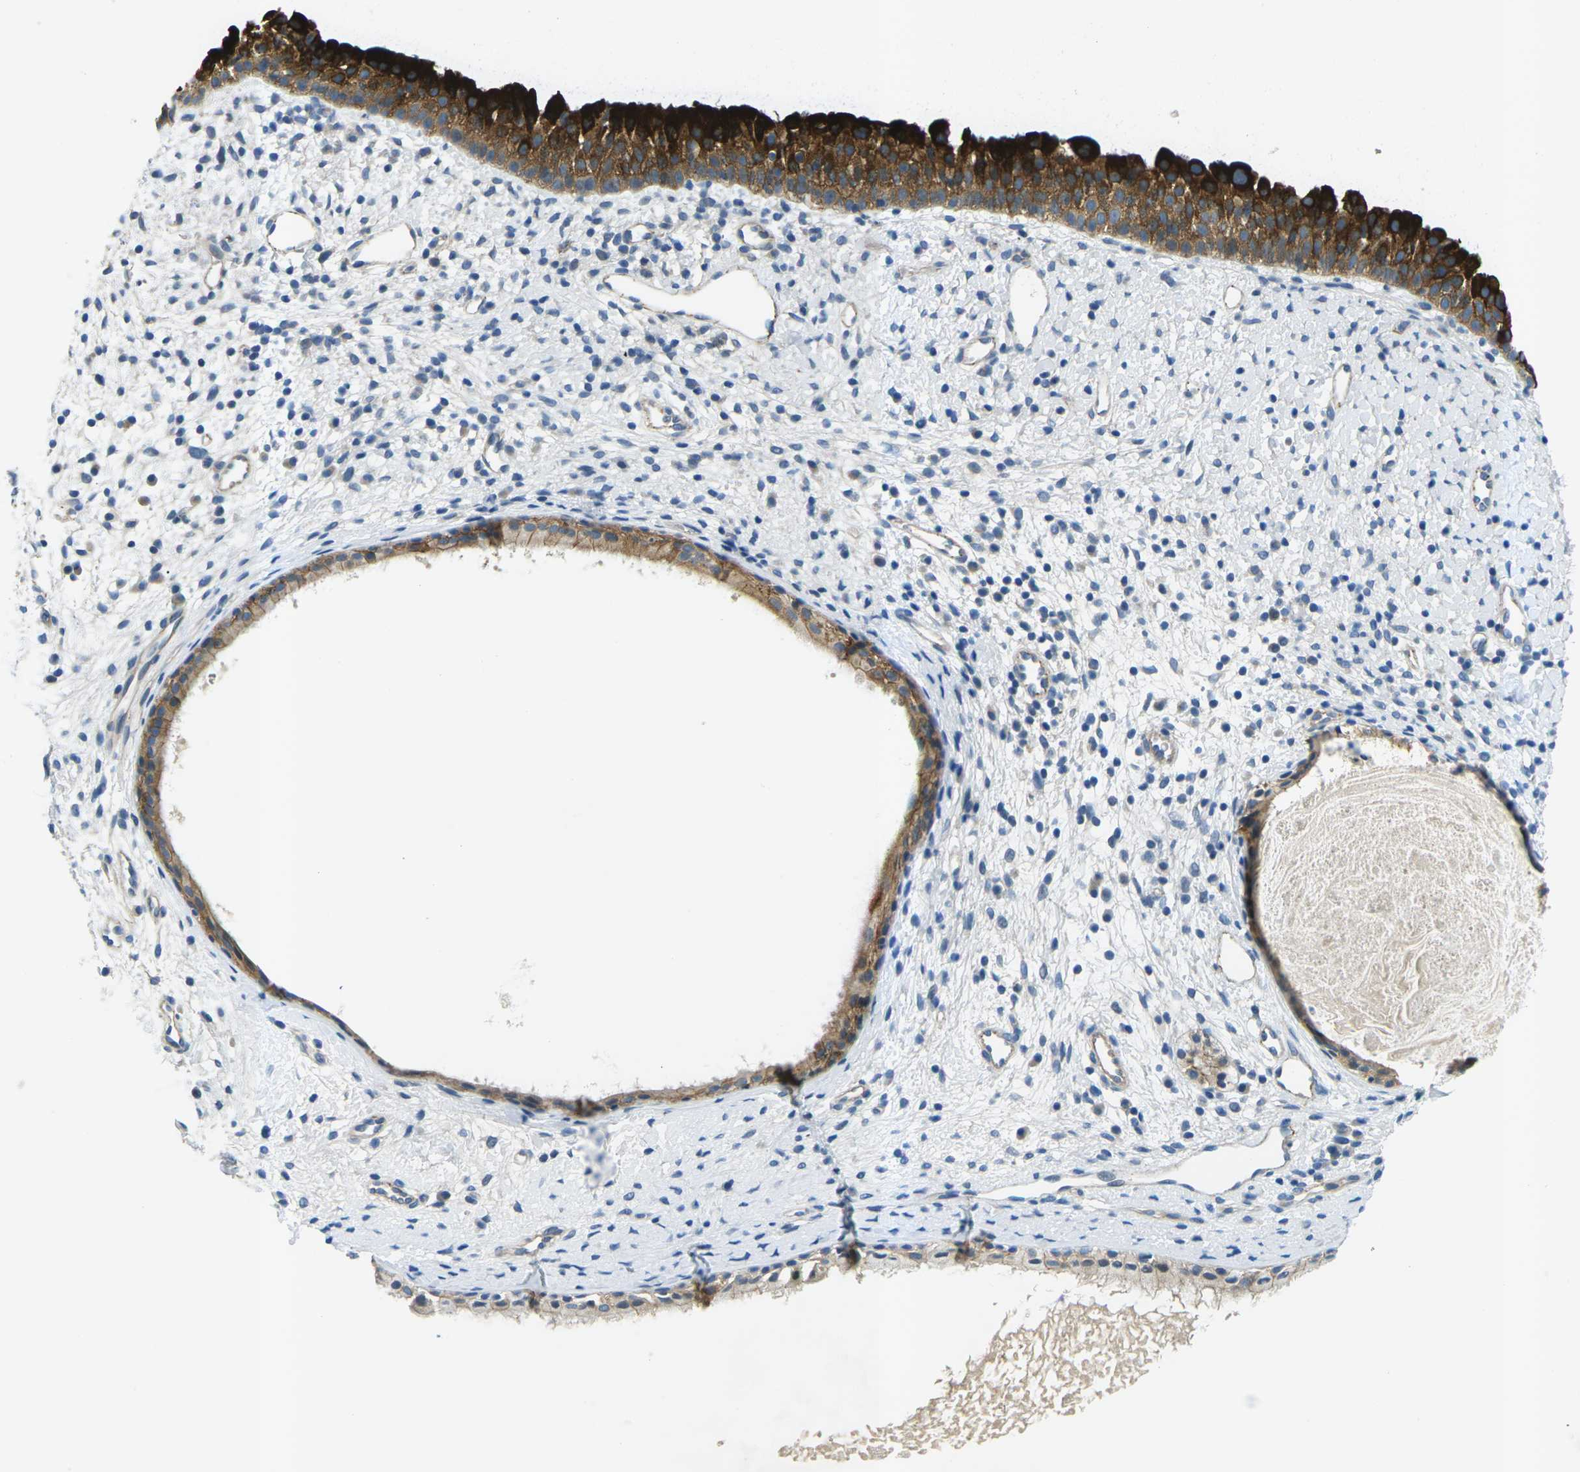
{"staining": {"intensity": "strong", "quantity": ">75%", "location": "cytoplasmic/membranous"}, "tissue": "nasopharynx", "cell_type": "Respiratory epithelial cells", "image_type": "normal", "snomed": [{"axis": "morphology", "description": "Normal tissue, NOS"}, {"axis": "topography", "description": "Nasopharynx"}], "caption": "Strong cytoplasmic/membranous expression is identified in approximately >75% of respiratory epithelial cells in unremarkable nasopharynx.", "gene": "CTNND1", "patient": {"sex": "male", "age": 22}}